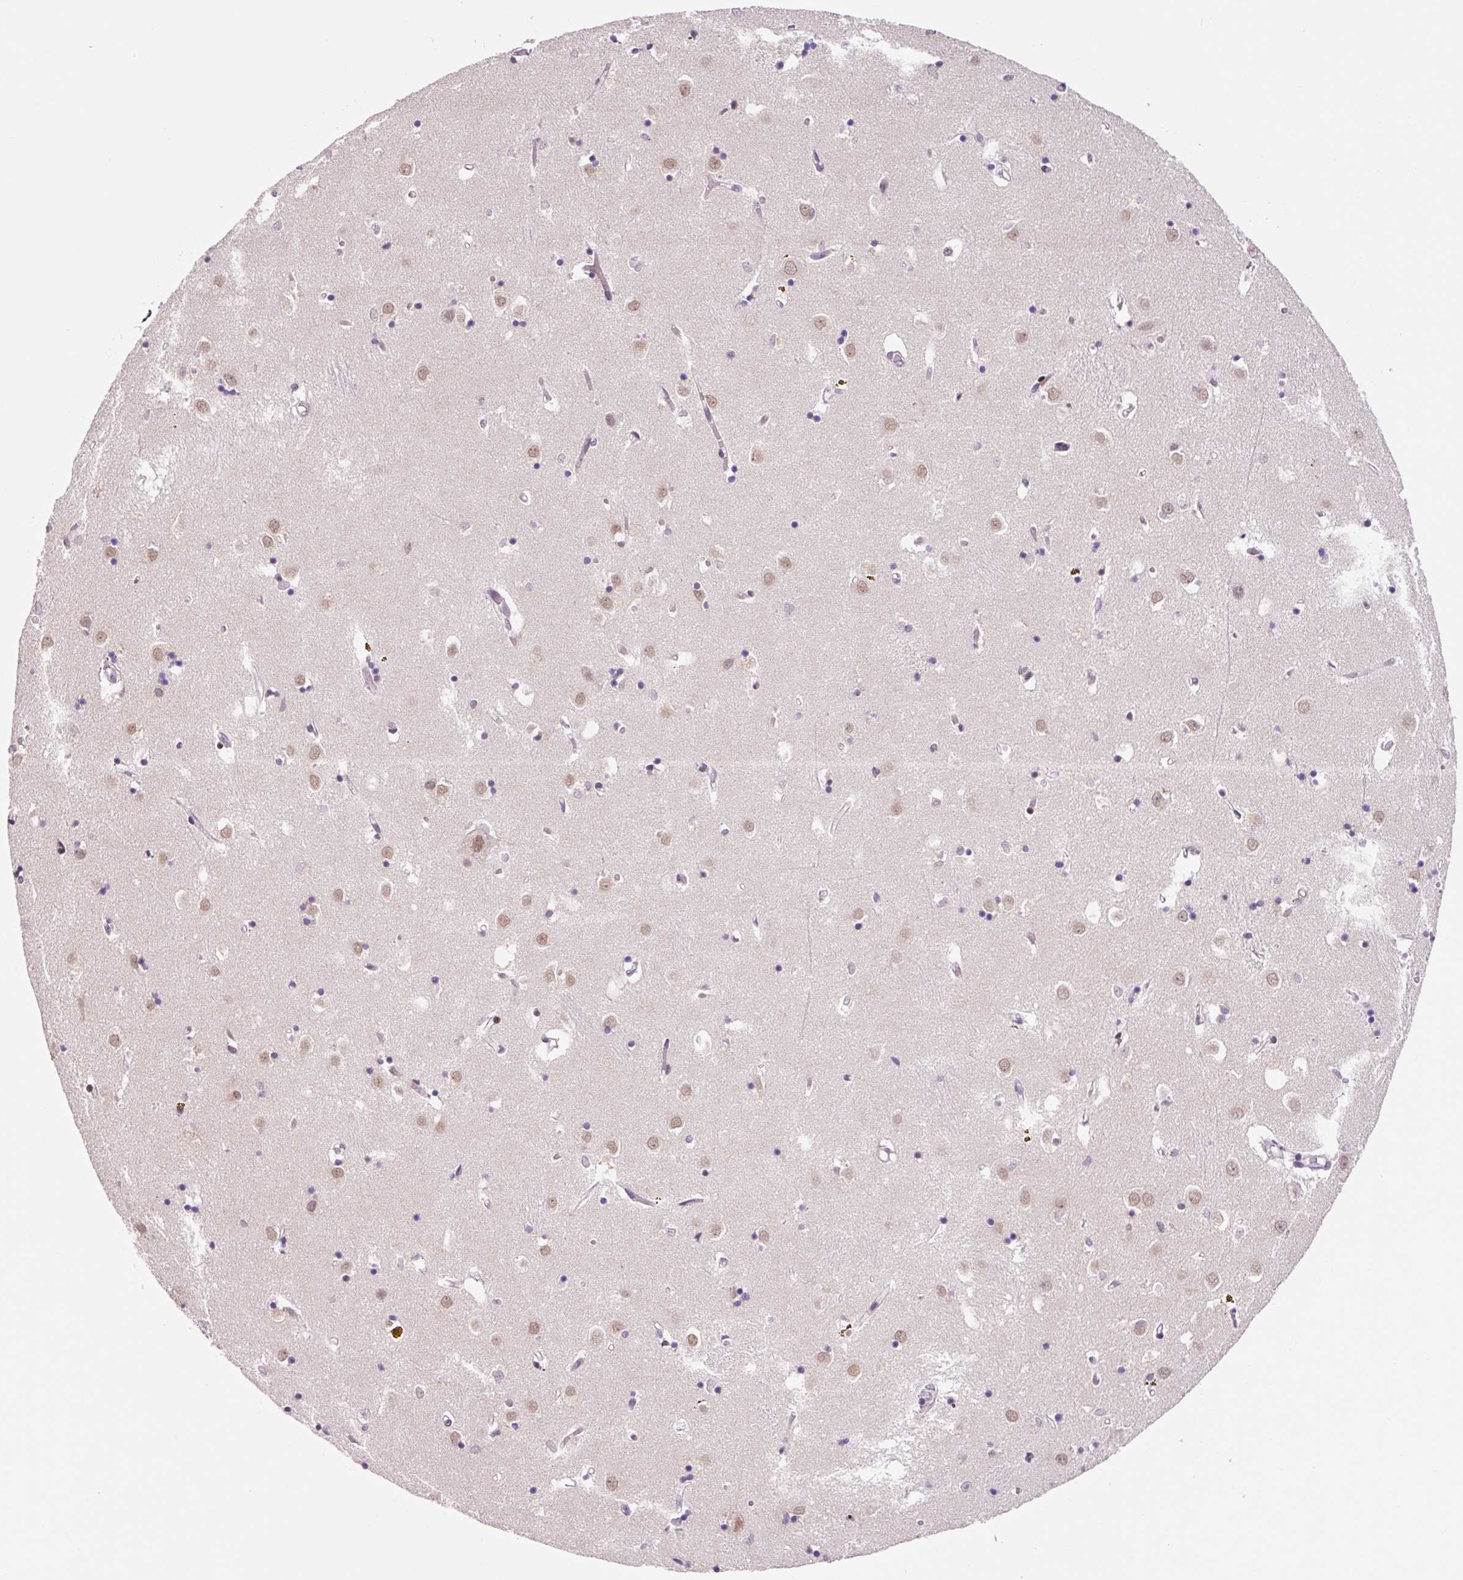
{"staining": {"intensity": "strong", "quantity": "<25%", "location": "nuclear"}, "tissue": "caudate", "cell_type": "Glial cells", "image_type": "normal", "snomed": [{"axis": "morphology", "description": "Normal tissue, NOS"}, {"axis": "topography", "description": "Lateral ventricle wall"}], "caption": "Protein expression analysis of unremarkable caudate exhibits strong nuclear positivity in about <25% of glial cells. The protein is stained brown, and the nuclei are stained in blue (DAB (3,3'-diaminobenzidine) IHC with brightfield microscopy, high magnification).", "gene": "CCNL2", "patient": {"sex": "male", "age": 70}}